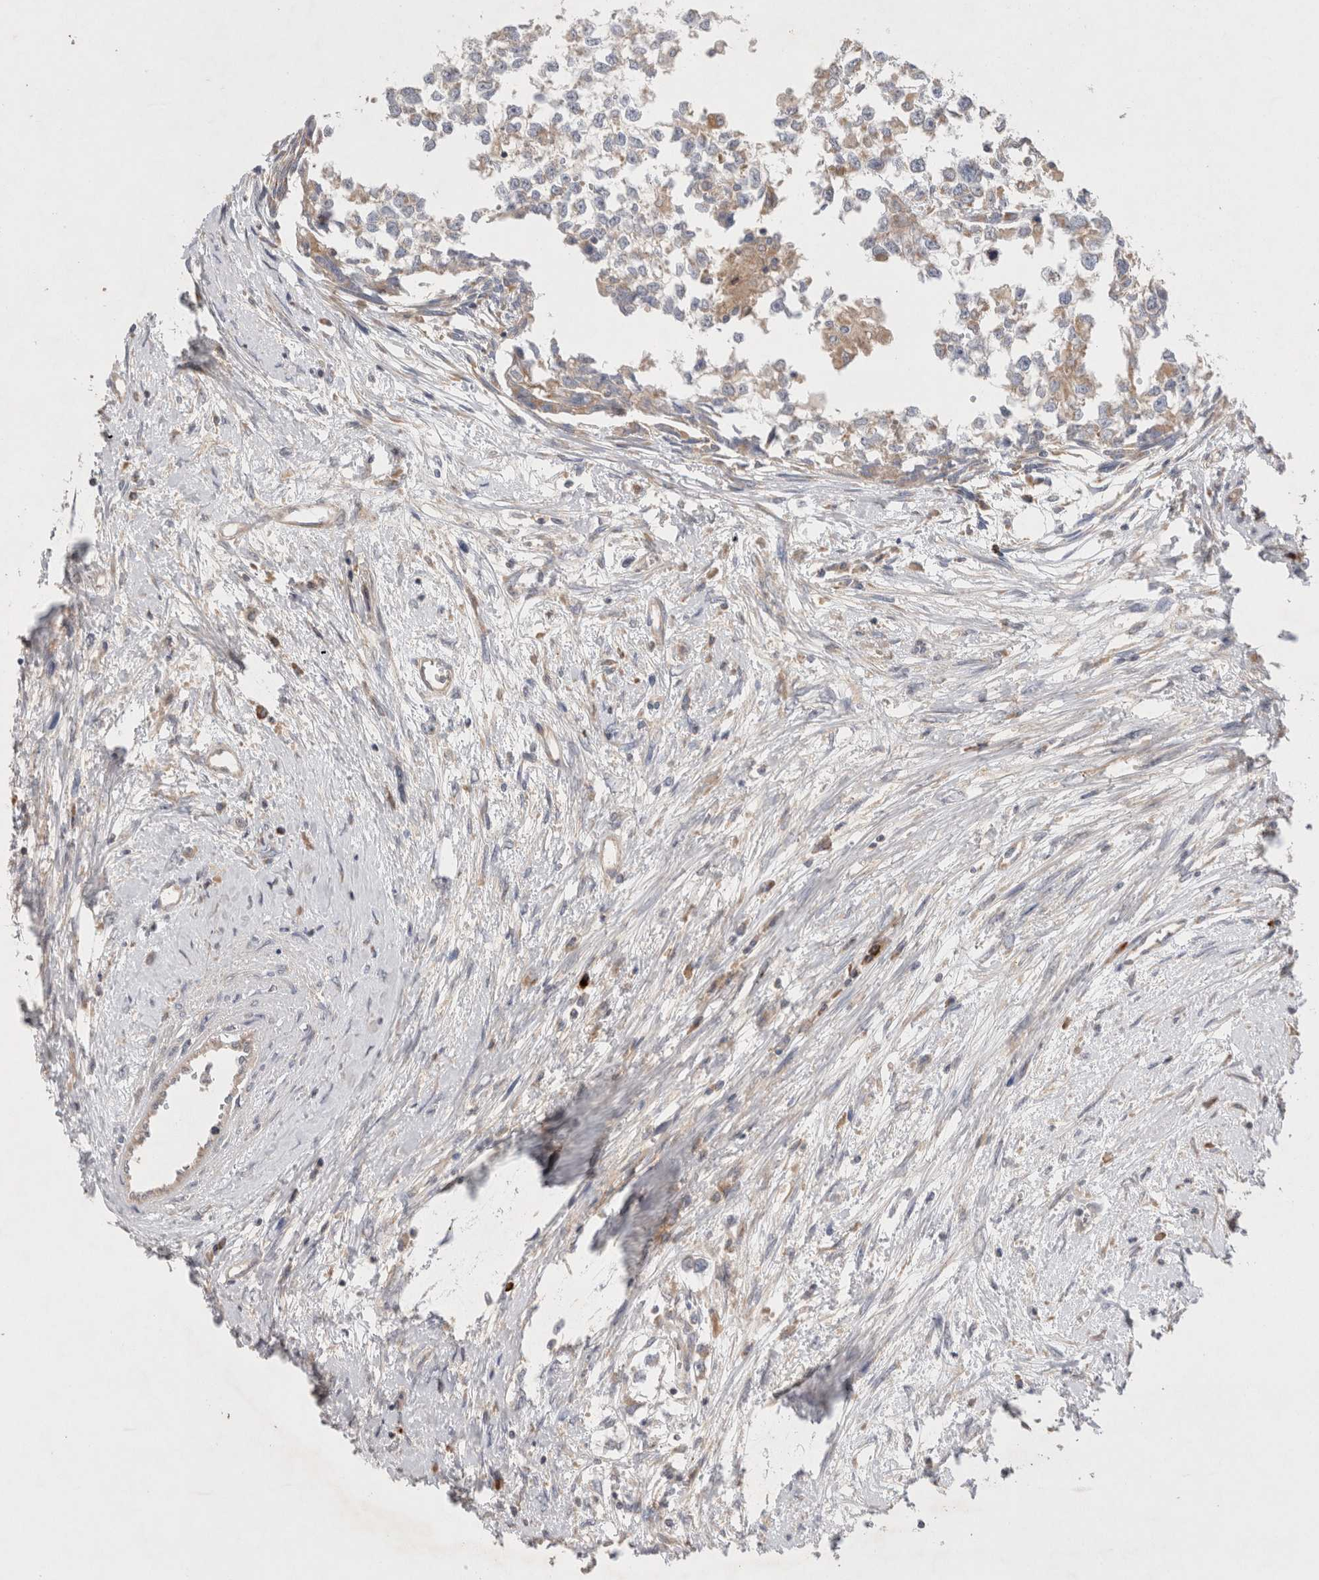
{"staining": {"intensity": "negative", "quantity": "none", "location": "none"}, "tissue": "testis cancer", "cell_type": "Tumor cells", "image_type": "cancer", "snomed": [{"axis": "morphology", "description": "Seminoma, NOS"}, {"axis": "morphology", "description": "Carcinoma, Embryonal, NOS"}, {"axis": "topography", "description": "Testis"}], "caption": "Seminoma (testis) was stained to show a protein in brown. There is no significant positivity in tumor cells.", "gene": "TBC1D16", "patient": {"sex": "male", "age": 51}}